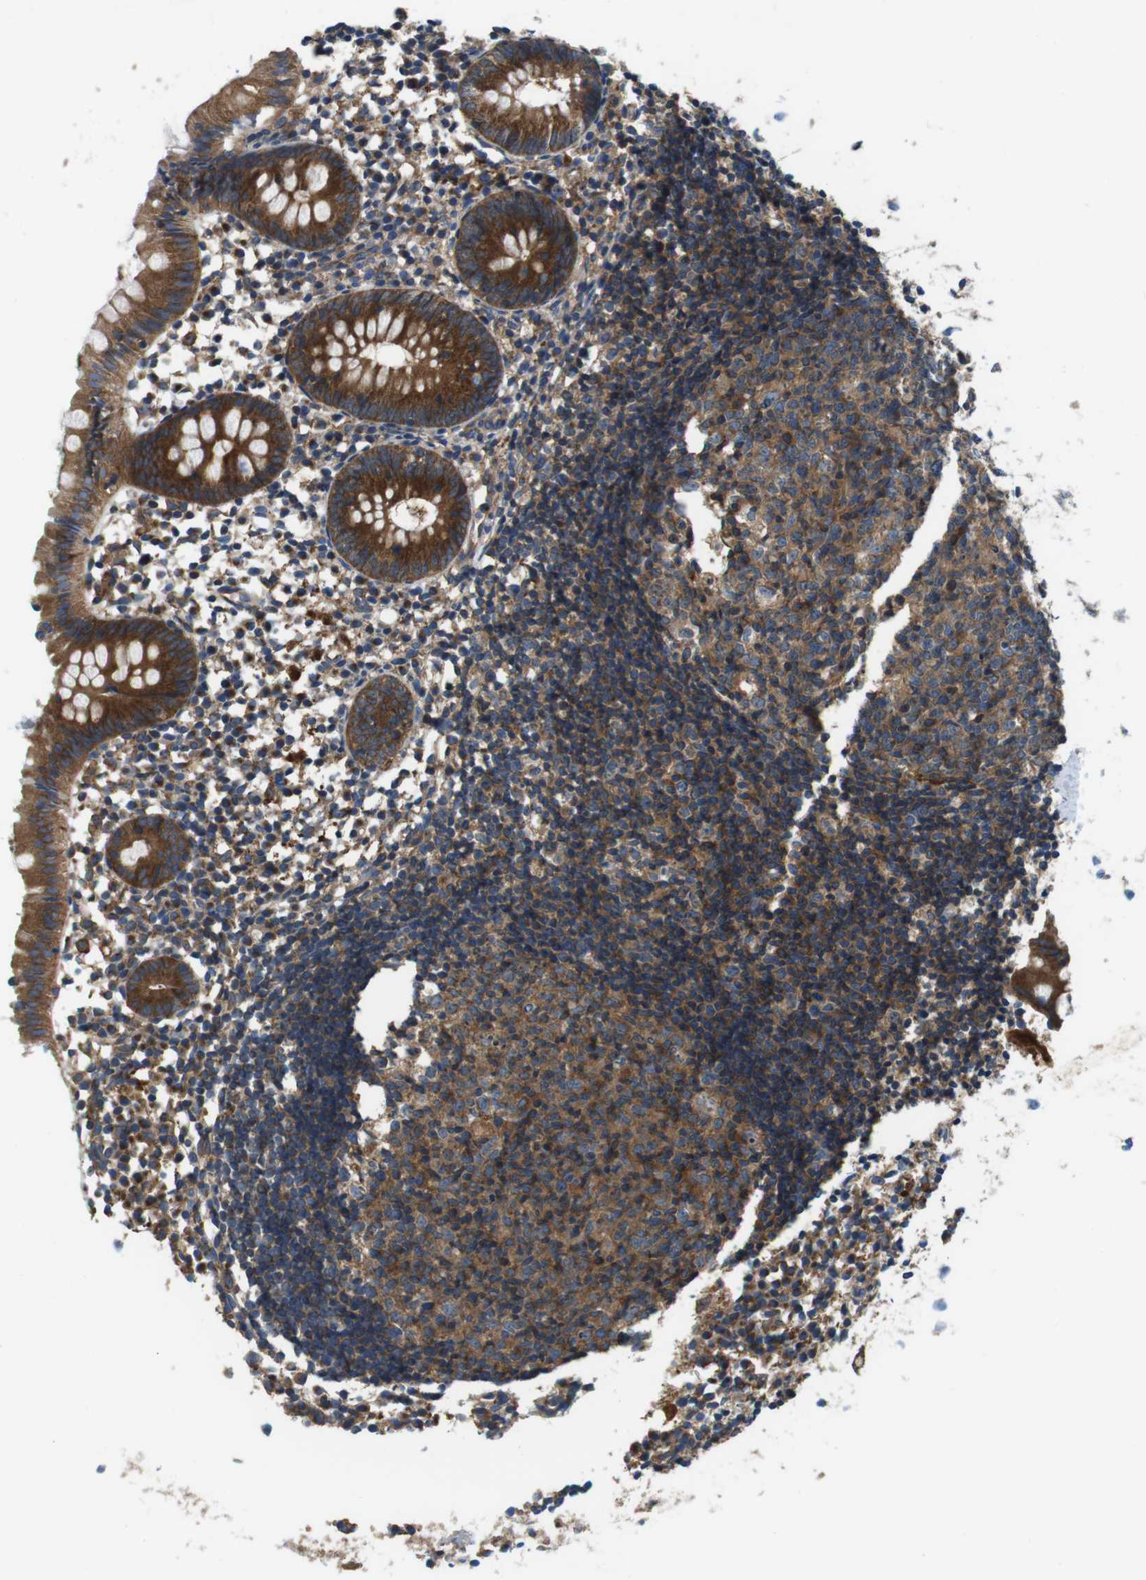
{"staining": {"intensity": "strong", "quantity": ">75%", "location": "cytoplasmic/membranous"}, "tissue": "appendix", "cell_type": "Glandular cells", "image_type": "normal", "snomed": [{"axis": "morphology", "description": "Normal tissue, NOS"}, {"axis": "topography", "description": "Appendix"}], "caption": "Immunohistochemical staining of benign appendix reveals >75% levels of strong cytoplasmic/membranous protein positivity in approximately >75% of glandular cells. The staining was performed using DAB, with brown indicating positive protein expression. Nuclei are stained blue with hematoxylin.", "gene": "DENND4C", "patient": {"sex": "female", "age": 20}}